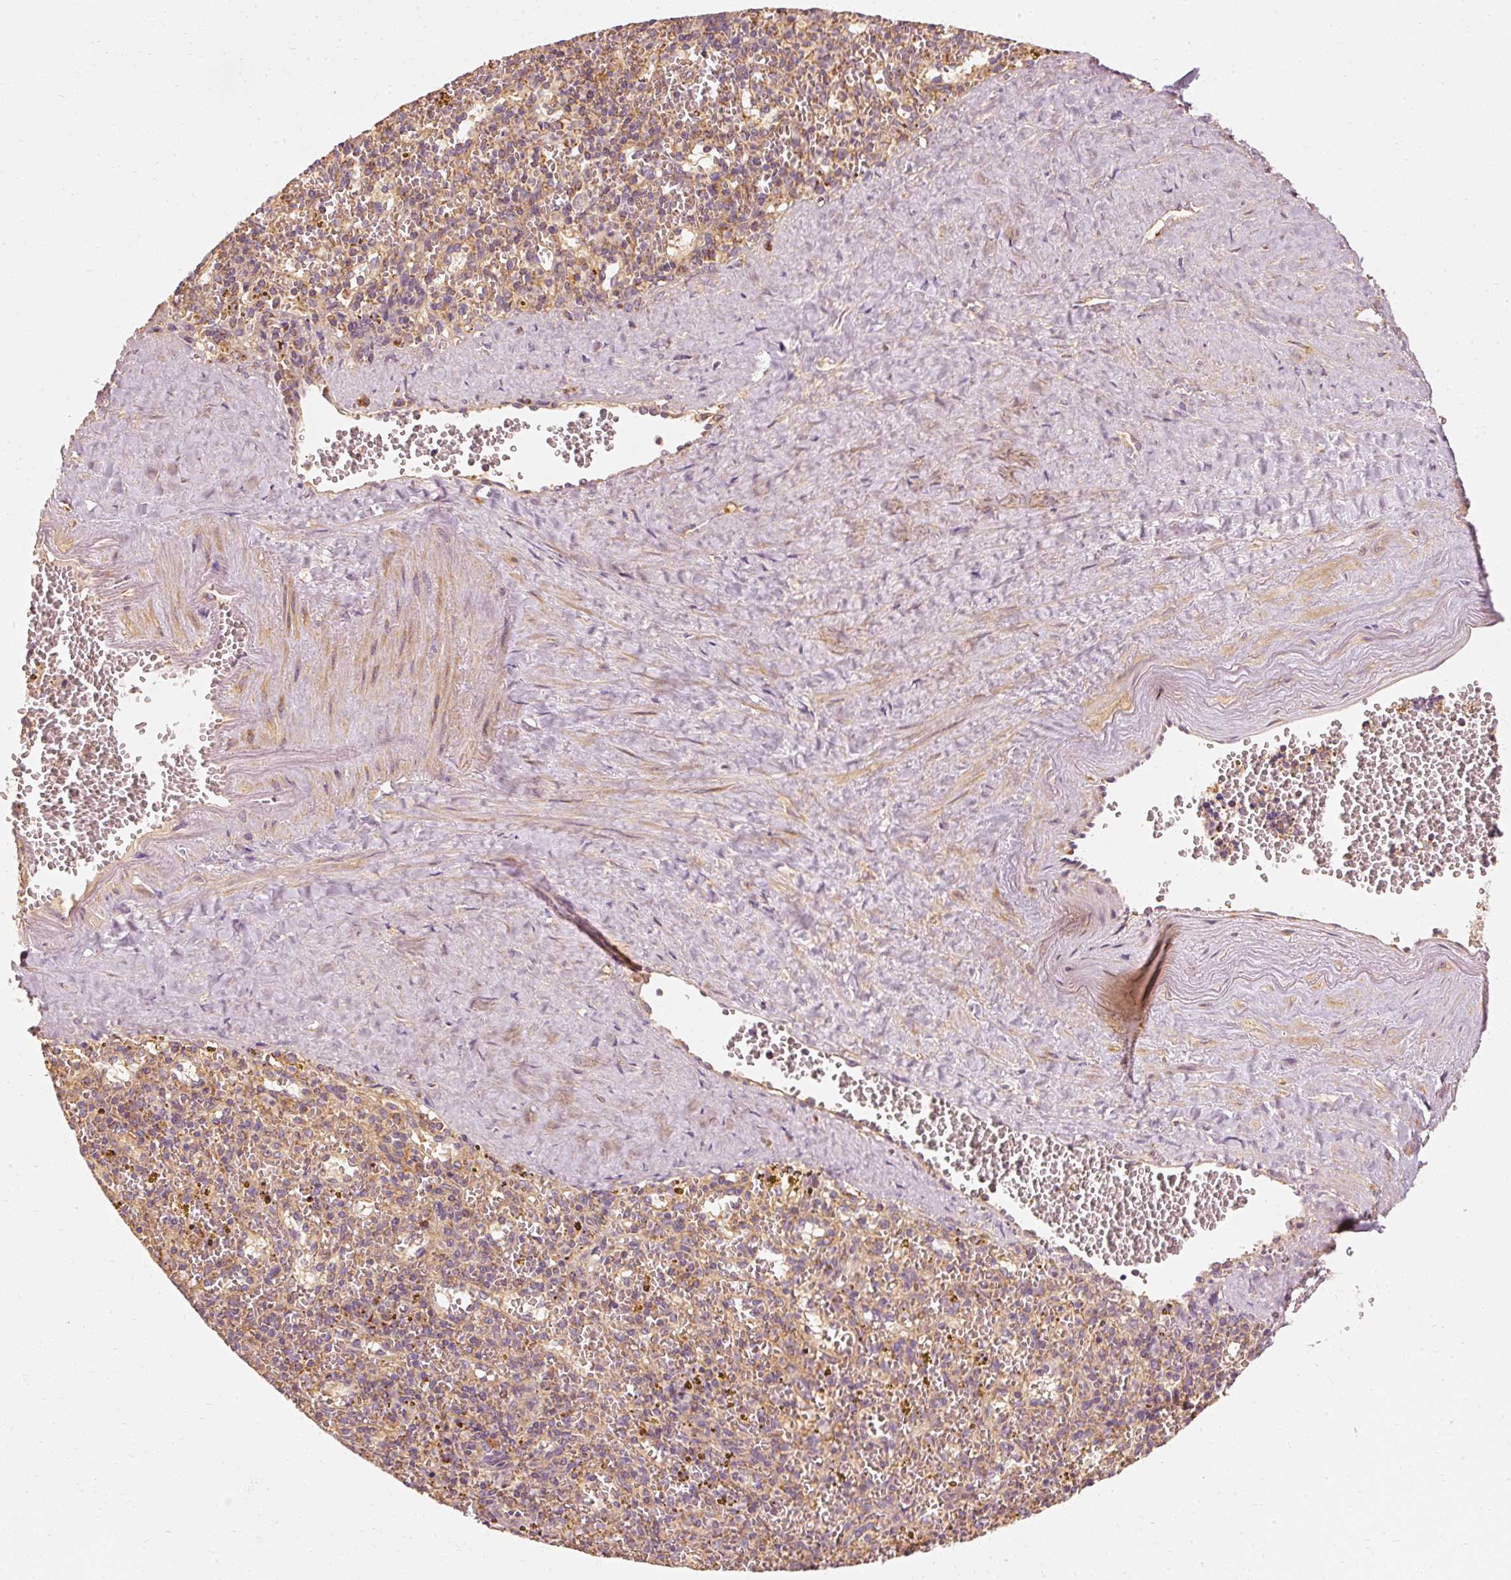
{"staining": {"intensity": "moderate", "quantity": "25%-75%", "location": "cytoplasmic/membranous"}, "tissue": "spleen", "cell_type": "Cells in red pulp", "image_type": "normal", "snomed": [{"axis": "morphology", "description": "Normal tissue, NOS"}, {"axis": "topography", "description": "Spleen"}], "caption": "Brown immunohistochemical staining in normal human spleen exhibits moderate cytoplasmic/membranous expression in about 25%-75% of cells in red pulp.", "gene": "TOMM40", "patient": {"sex": "male", "age": 57}}